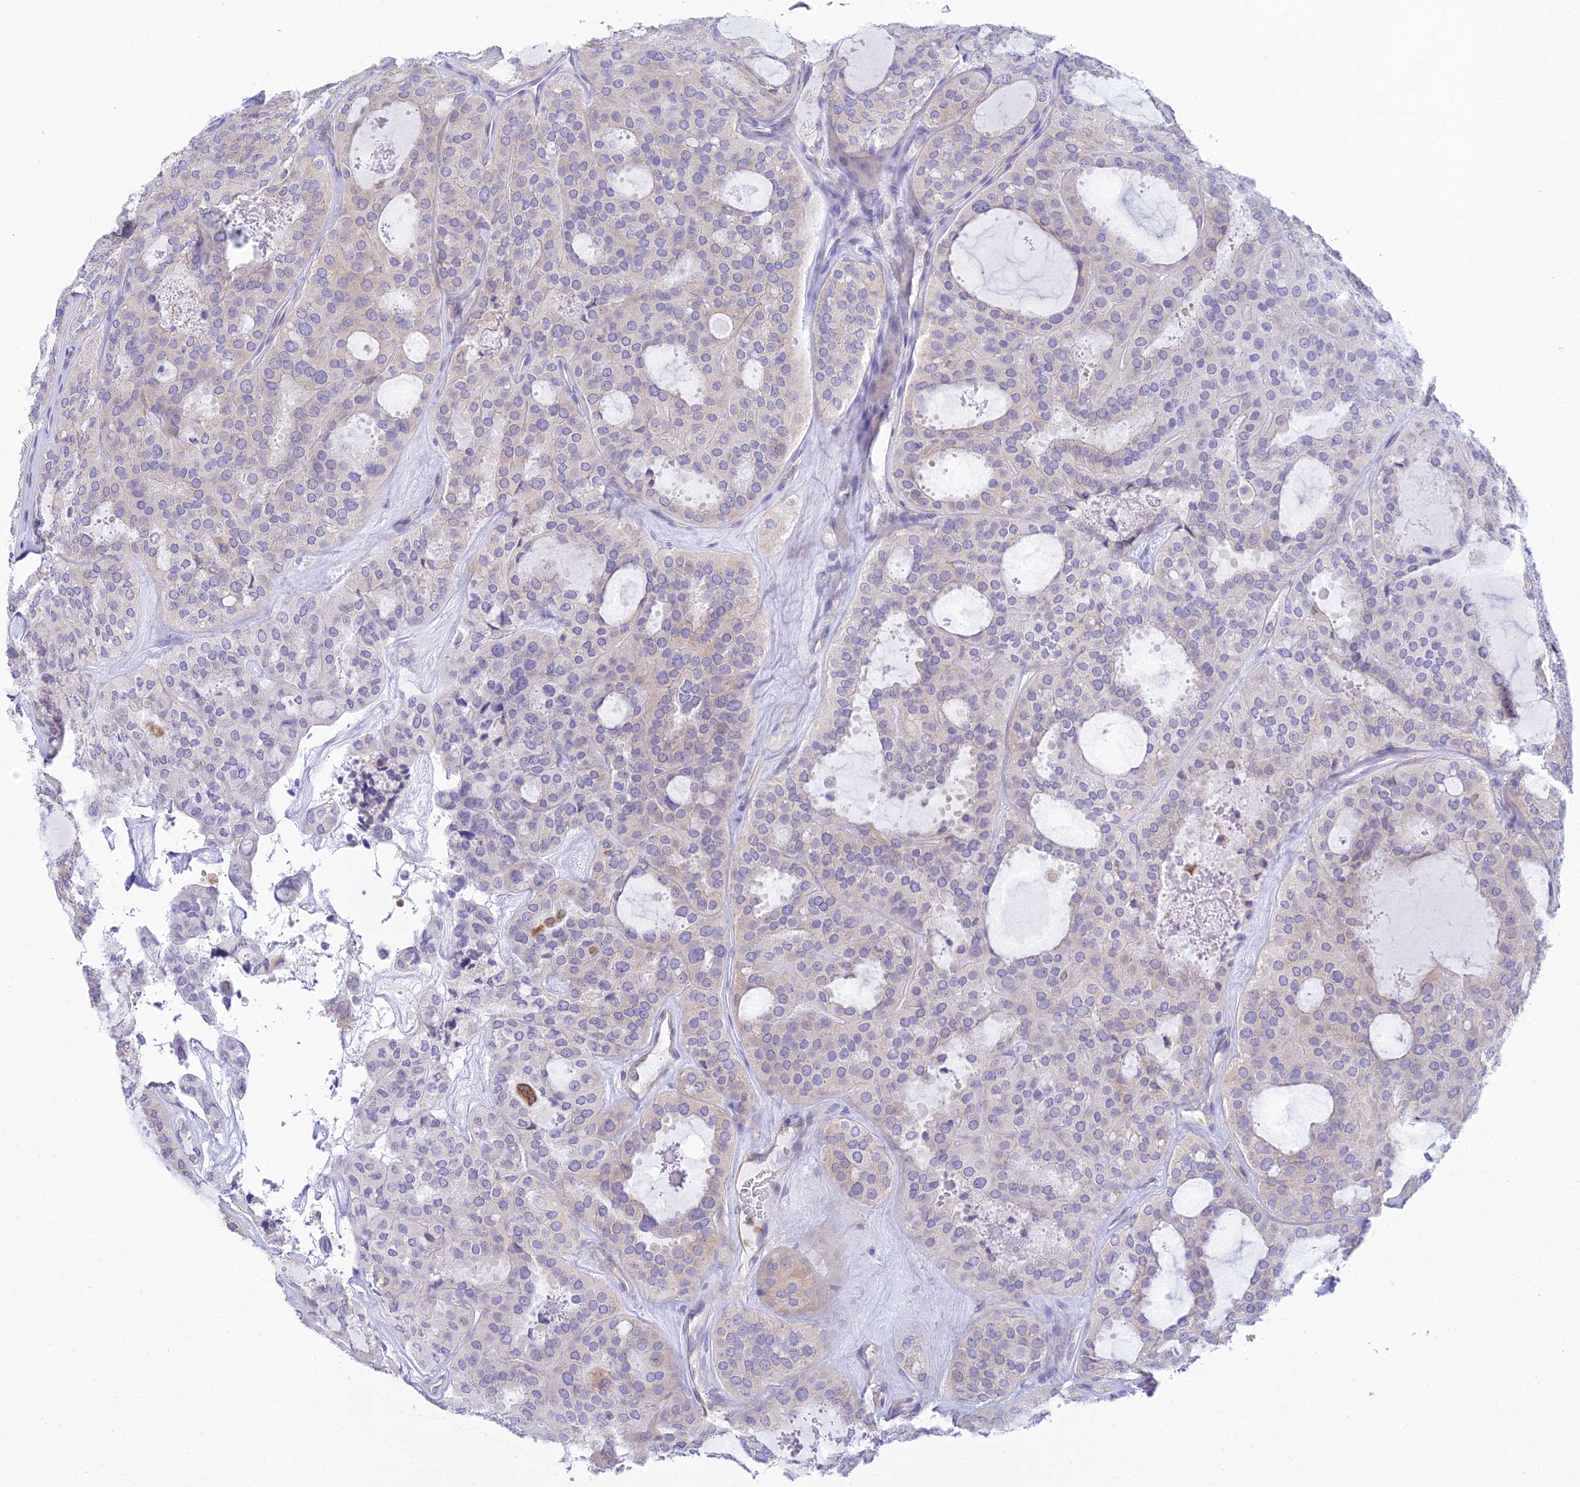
{"staining": {"intensity": "negative", "quantity": "none", "location": "none"}, "tissue": "thyroid cancer", "cell_type": "Tumor cells", "image_type": "cancer", "snomed": [{"axis": "morphology", "description": "Follicular adenoma carcinoma, NOS"}, {"axis": "topography", "description": "Thyroid gland"}], "caption": "A histopathology image of follicular adenoma carcinoma (thyroid) stained for a protein exhibits no brown staining in tumor cells. The staining is performed using DAB (3,3'-diaminobenzidine) brown chromogen with nuclei counter-stained in using hematoxylin.", "gene": "HM13", "patient": {"sex": "male", "age": 75}}